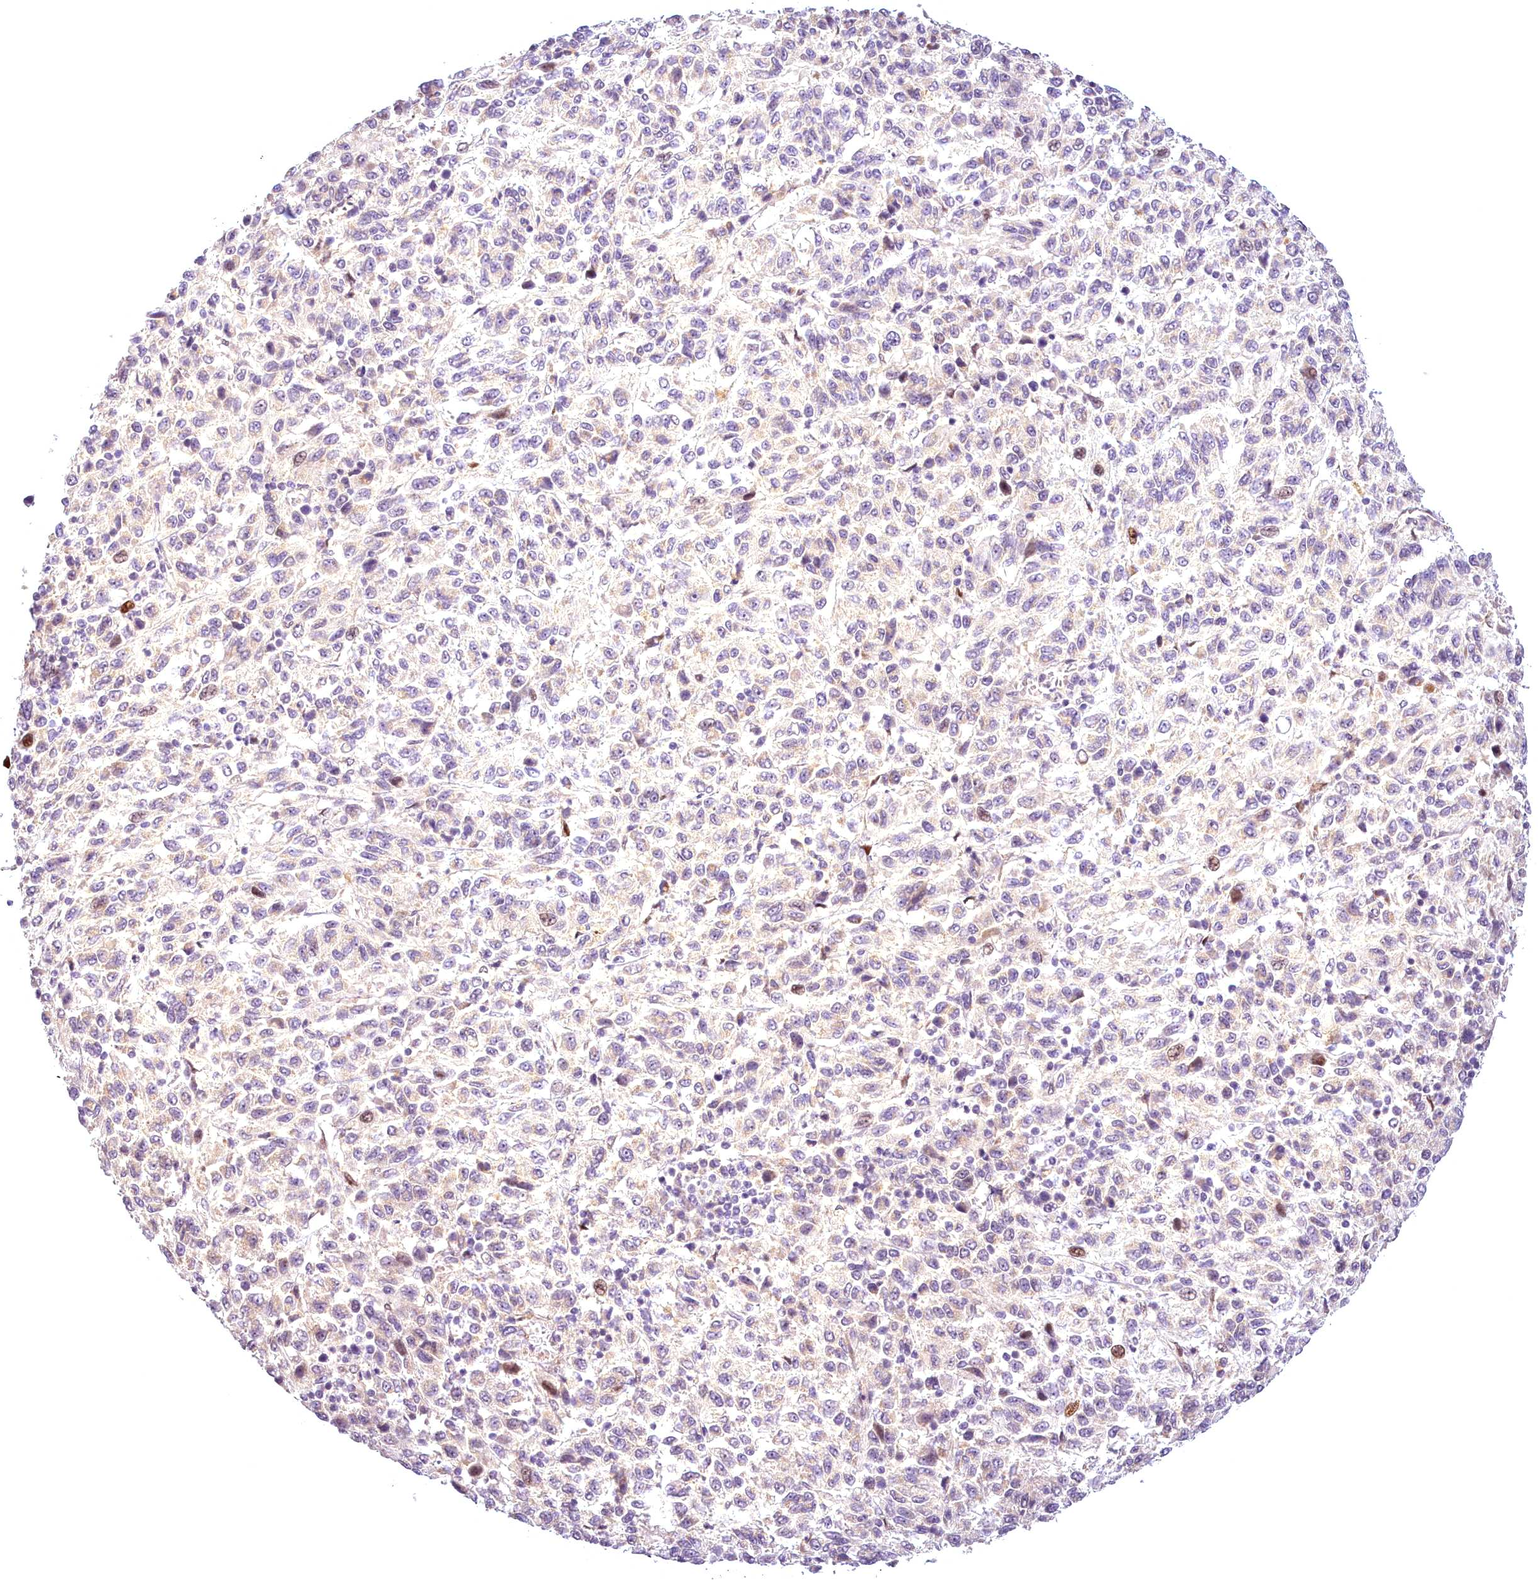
{"staining": {"intensity": "weak", "quantity": "<25%", "location": "nuclear"}, "tissue": "melanoma", "cell_type": "Tumor cells", "image_type": "cancer", "snomed": [{"axis": "morphology", "description": "Malignant melanoma, Metastatic site"}, {"axis": "topography", "description": "Lung"}], "caption": "The IHC micrograph has no significant positivity in tumor cells of malignant melanoma (metastatic site) tissue. Brightfield microscopy of immunohistochemistry stained with DAB (3,3'-diaminobenzidine) (brown) and hematoxylin (blue), captured at high magnification.", "gene": "AP1M1", "patient": {"sex": "male", "age": 64}}